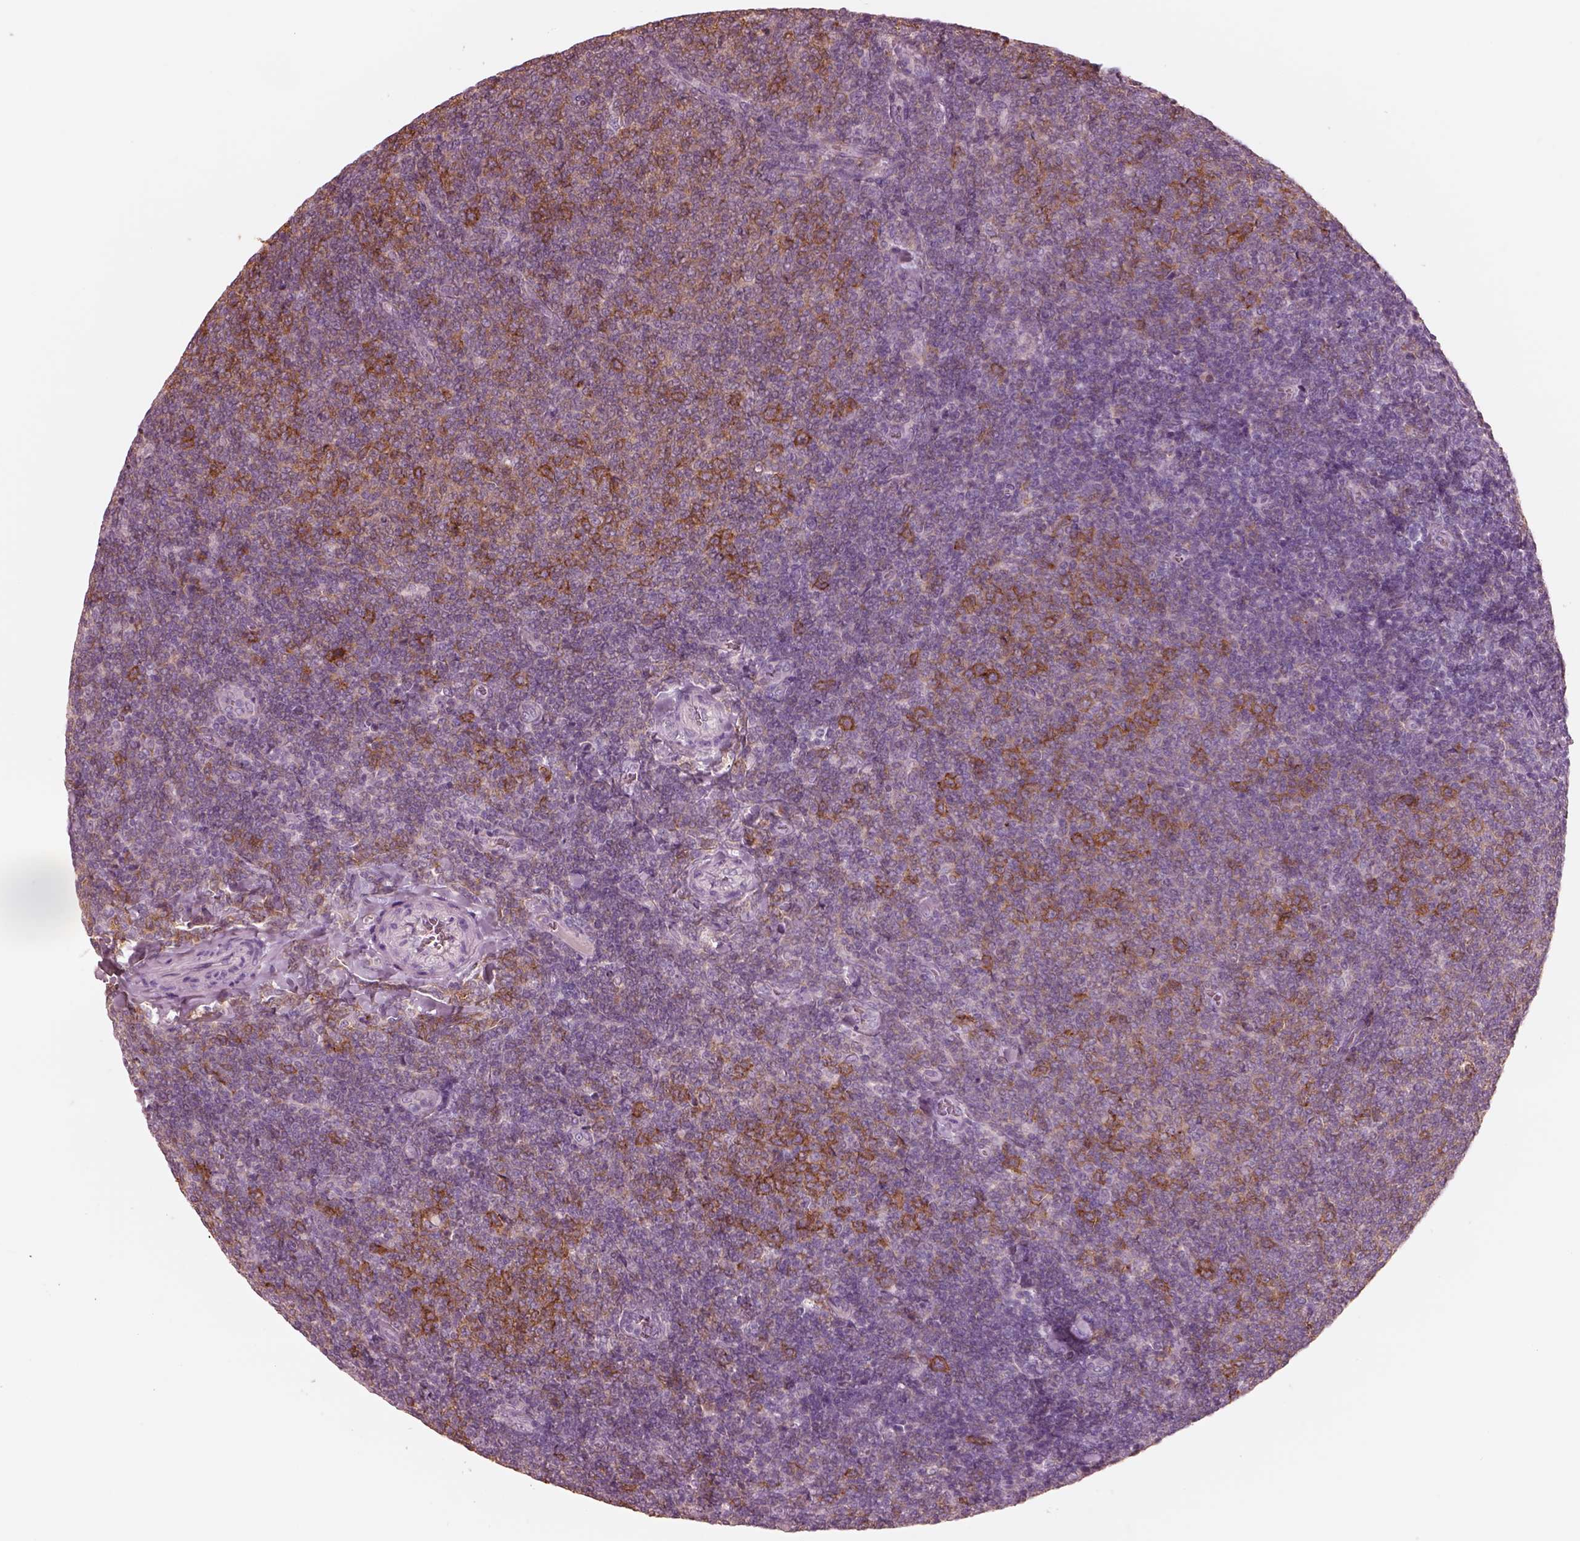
{"staining": {"intensity": "negative", "quantity": "none", "location": "none"}, "tissue": "lymphoma", "cell_type": "Tumor cells", "image_type": "cancer", "snomed": [{"axis": "morphology", "description": "Malignant lymphoma, non-Hodgkin's type, Low grade"}, {"axis": "topography", "description": "Lymph node"}], "caption": "DAB immunohistochemical staining of lymphoma reveals no significant expression in tumor cells.", "gene": "GPRIN1", "patient": {"sex": "male", "age": 52}}